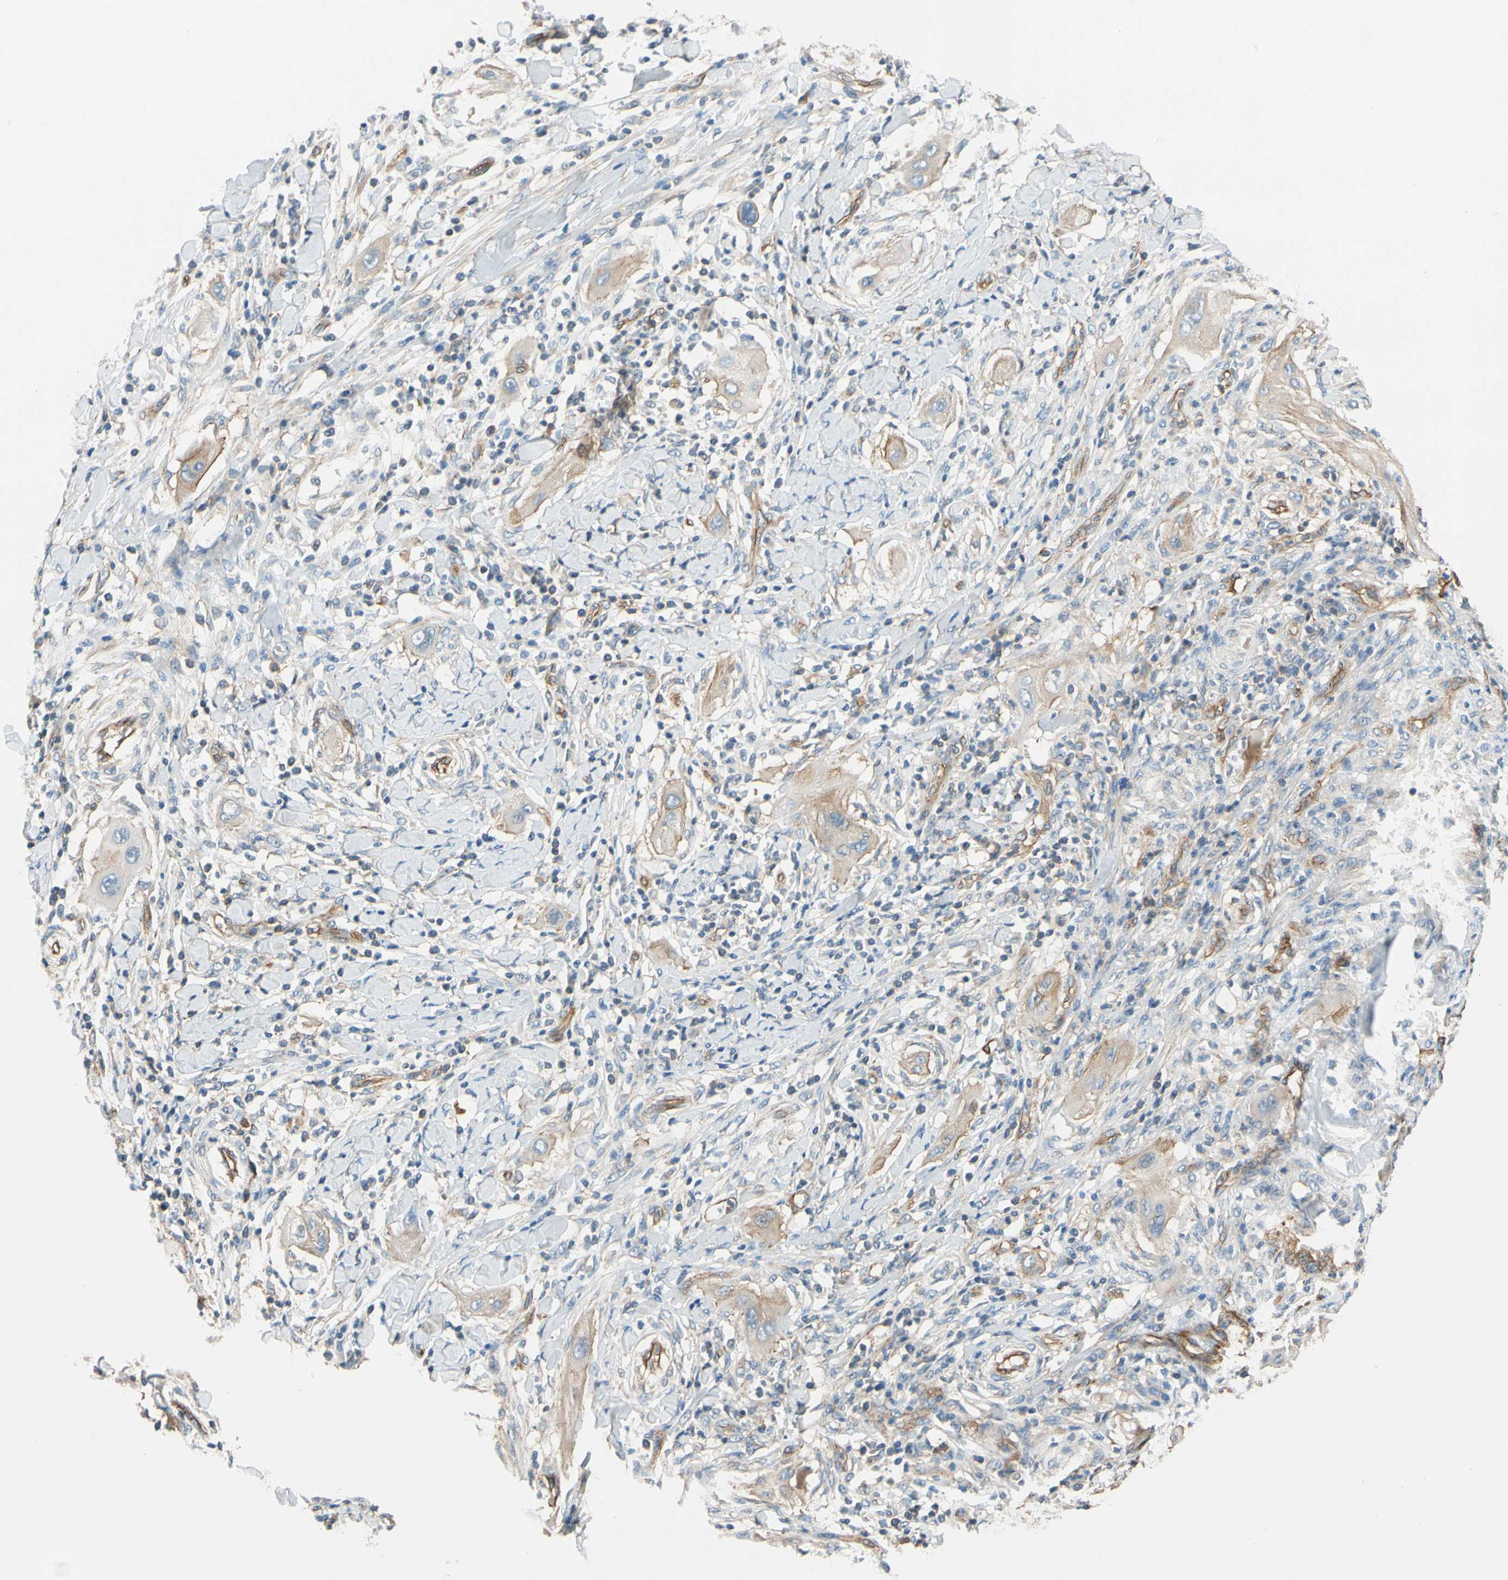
{"staining": {"intensity": "weak", "quantity": "<25%", "location": "cytoplasmic/membranous"}, "tissue": "lung cancer", "cell_type": "Tumor cells", "image_type": "cancer", "snomed": [{"axis": "morphology", "description": "Squamous cell carcinoma, NOS"}, {"axis": "topography", "description": "Lung"}], "caption": "IHC histopathology image of neoplastic tissue: lung cancer stained with DAB displays no significant protein expression in tumor cells.", "gene": "SPTAN1", "patient": {"sex": "female", "age": 47}}